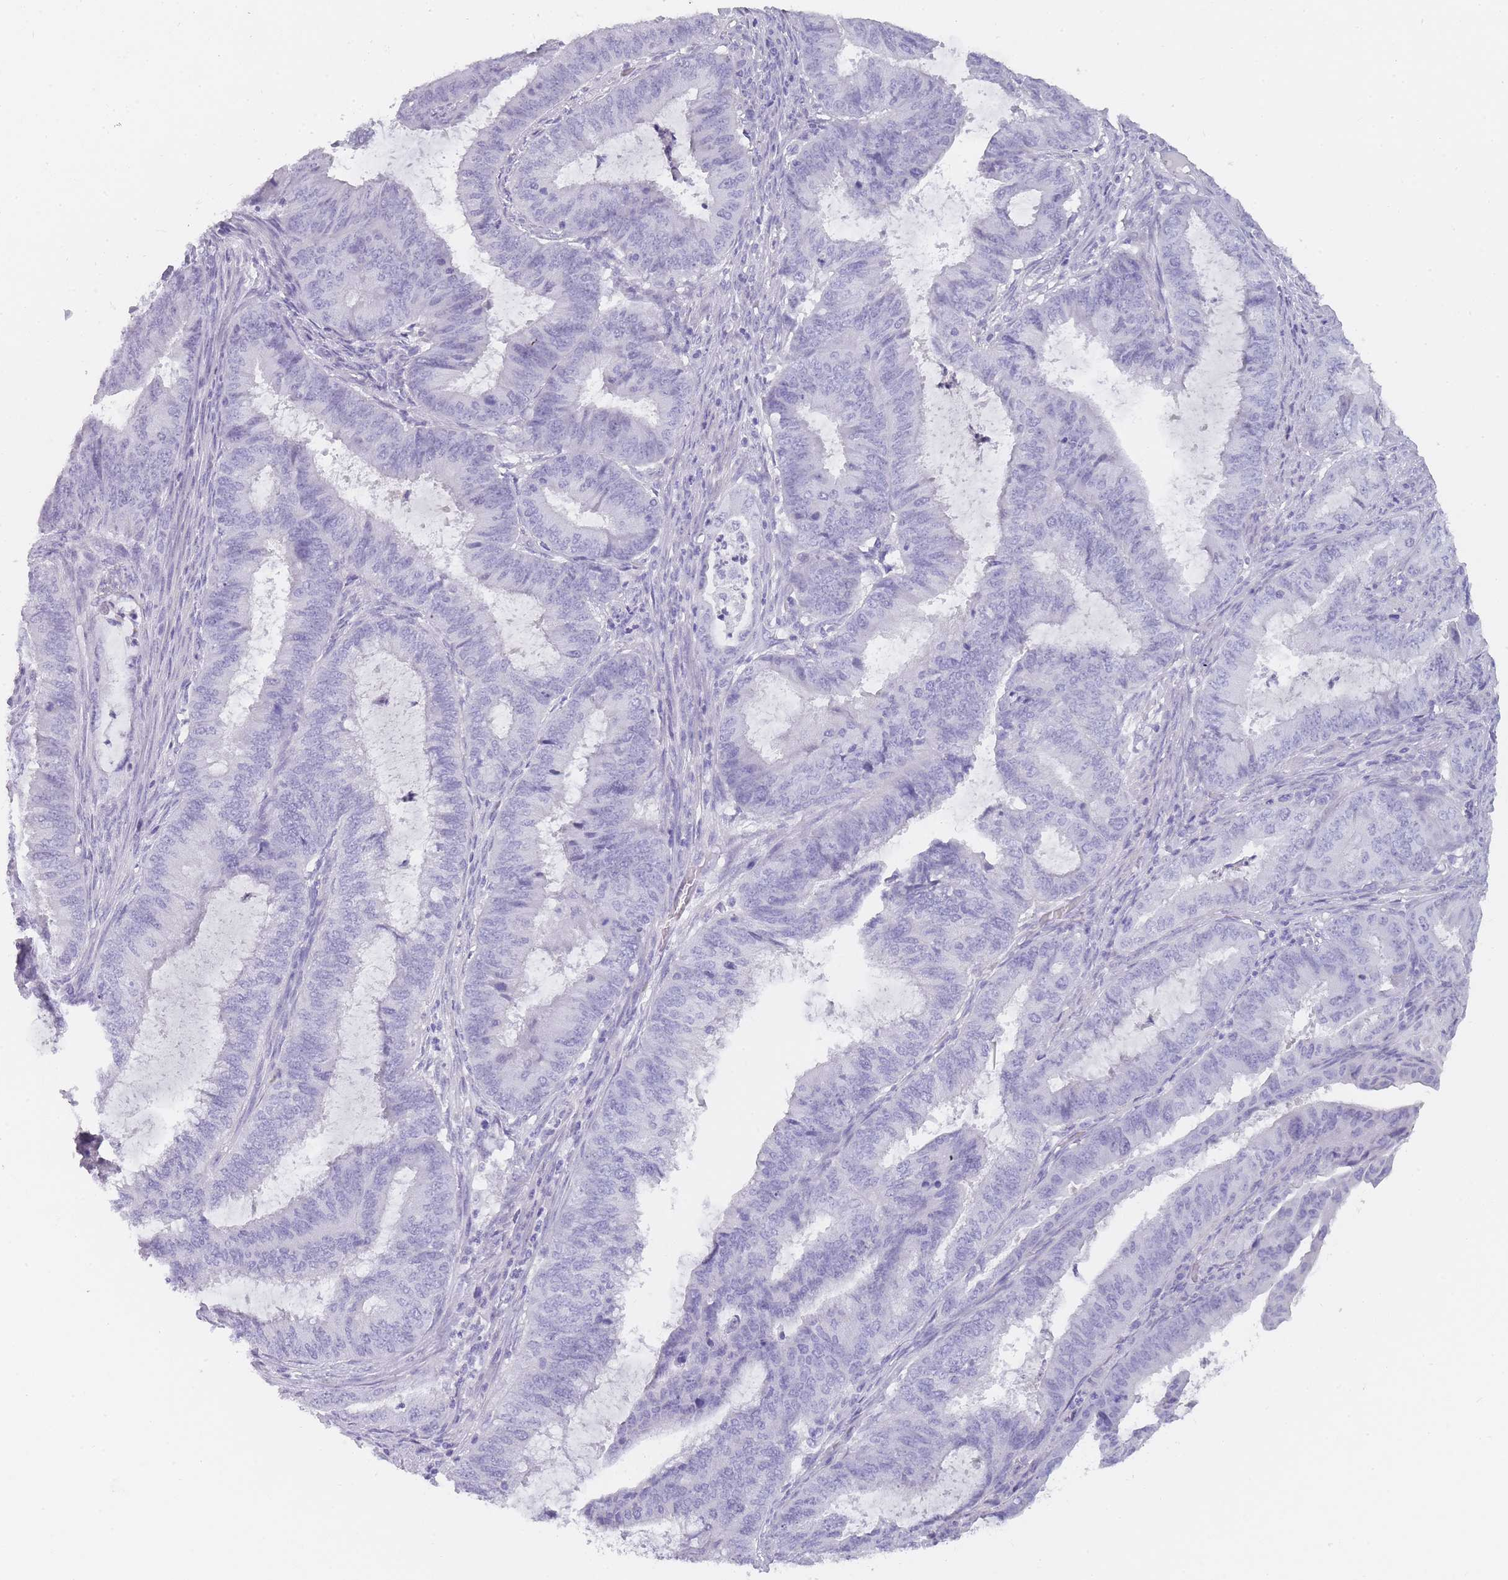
{"staining": {"intensity": "negative", "quantity": "none", "location": "none"}, "tissue": "endometrial cancer", "cell_type": "Tumor cells", "image_type": "cancer", "snomed": [{"axis": "morphology", "description": "Adenocarcinoma, NOS"}, {"axis": "topography", "description": "Endometrium"}], "caption": "A high-resolution photomicrograph shows IHC staining of adenocarcinoma (endometrial), which shows no significant positivity in tumor cells.", "gene": "TCP11", "patient": {"sex": "female", "age": 51}}